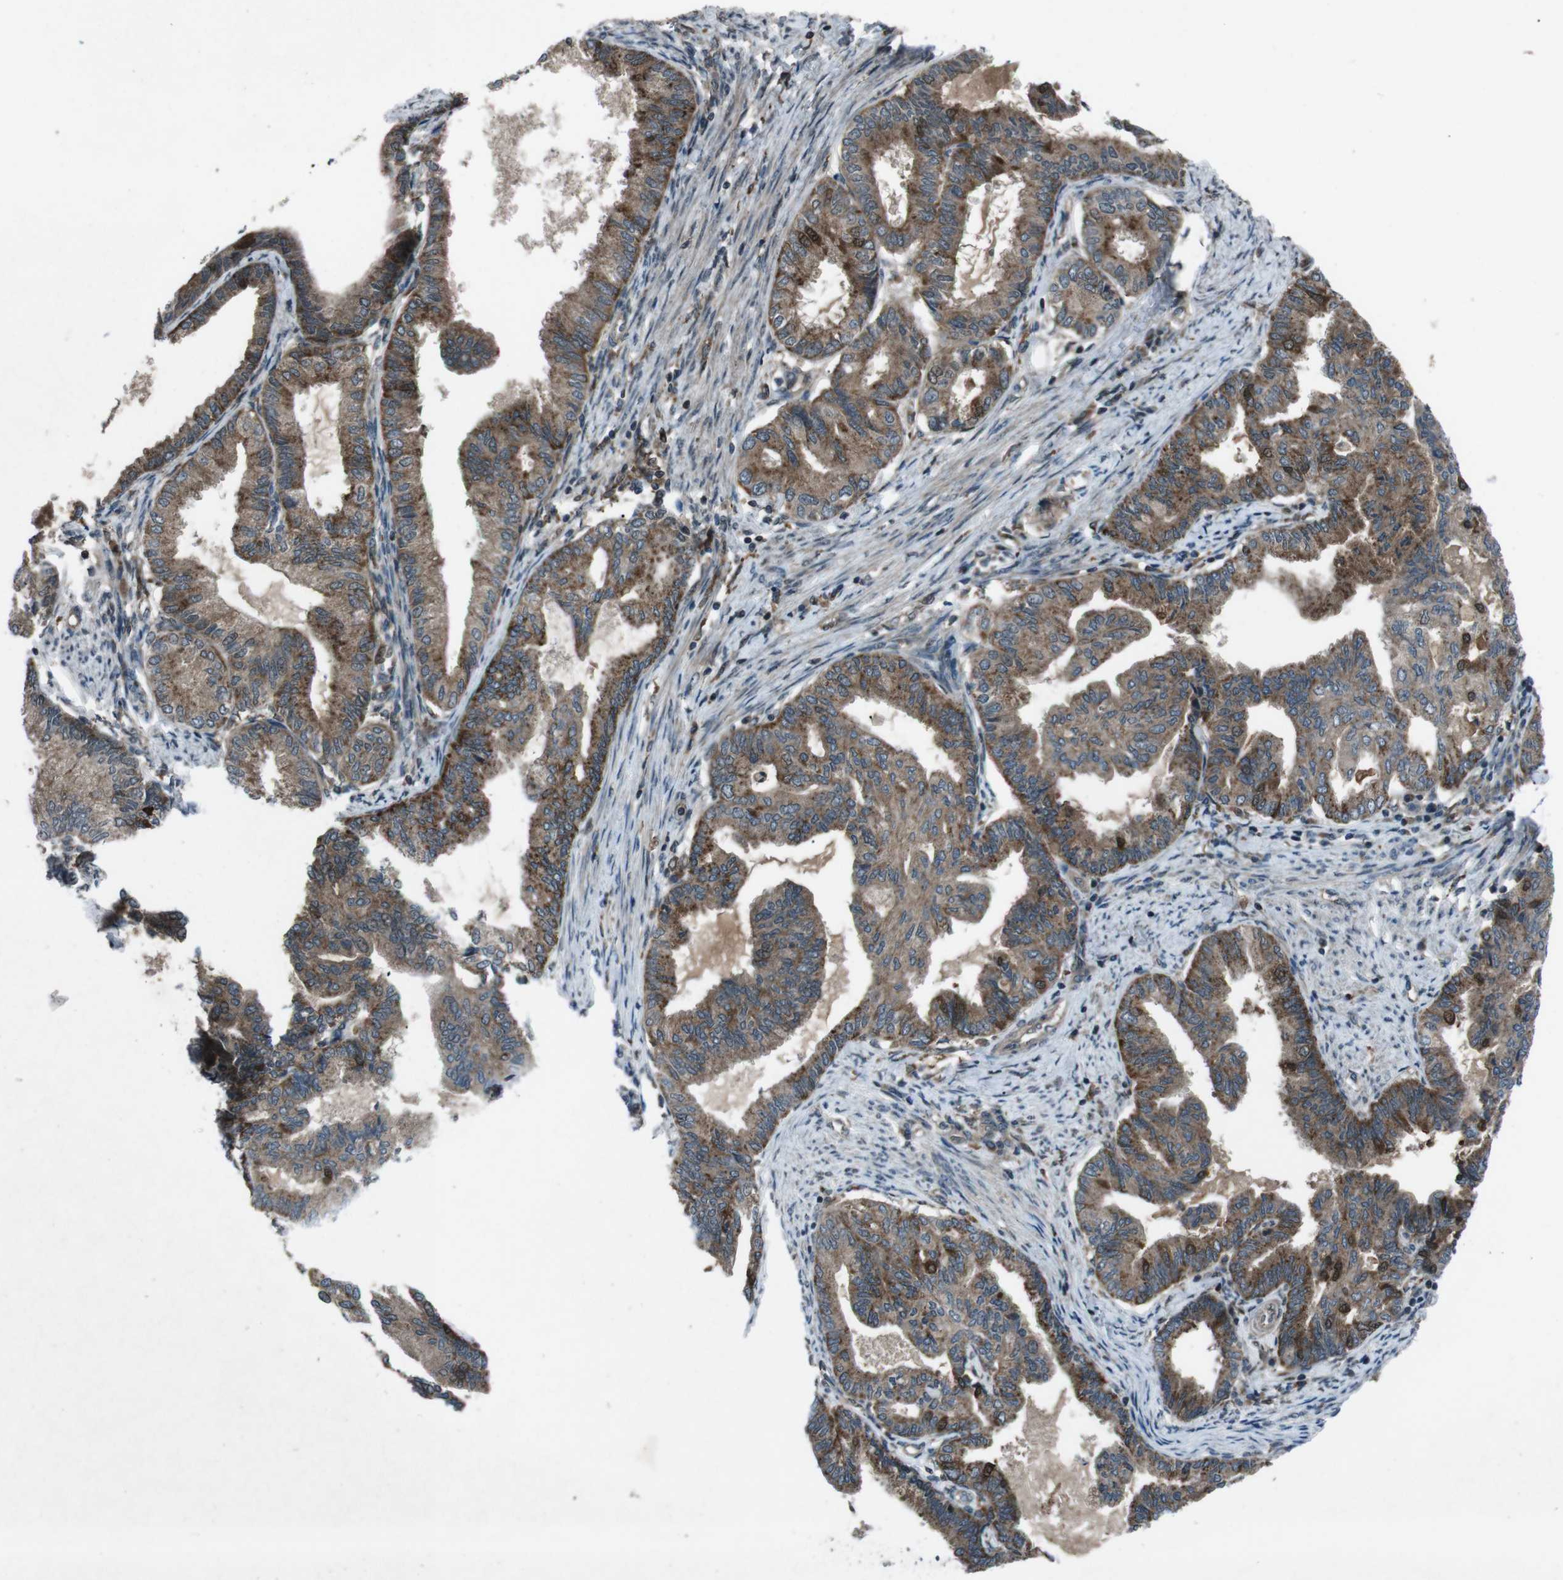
{"staining": {"intensity": "moderate", "quantity": ">75%", "location": "cytoplasmic/membranous"}, "tissue": "endometrial cancer", "cell_type": "Tumor cells", "image_type": "cancer", "snomed": [{"axis": "morphology", "description": "Adenocarcinoma, NOS"}, {"axis": "topography", "description": "Endometrium"}], "caption": "Tumor cells demonstrate medium levels of moderate cytoplasmic/membranous expression in approximately >75% of cells in endometrial cancer (adenocarcinoma).", "gene": "SLC27A4", "patient": {"sex": "female", "age": 86}}